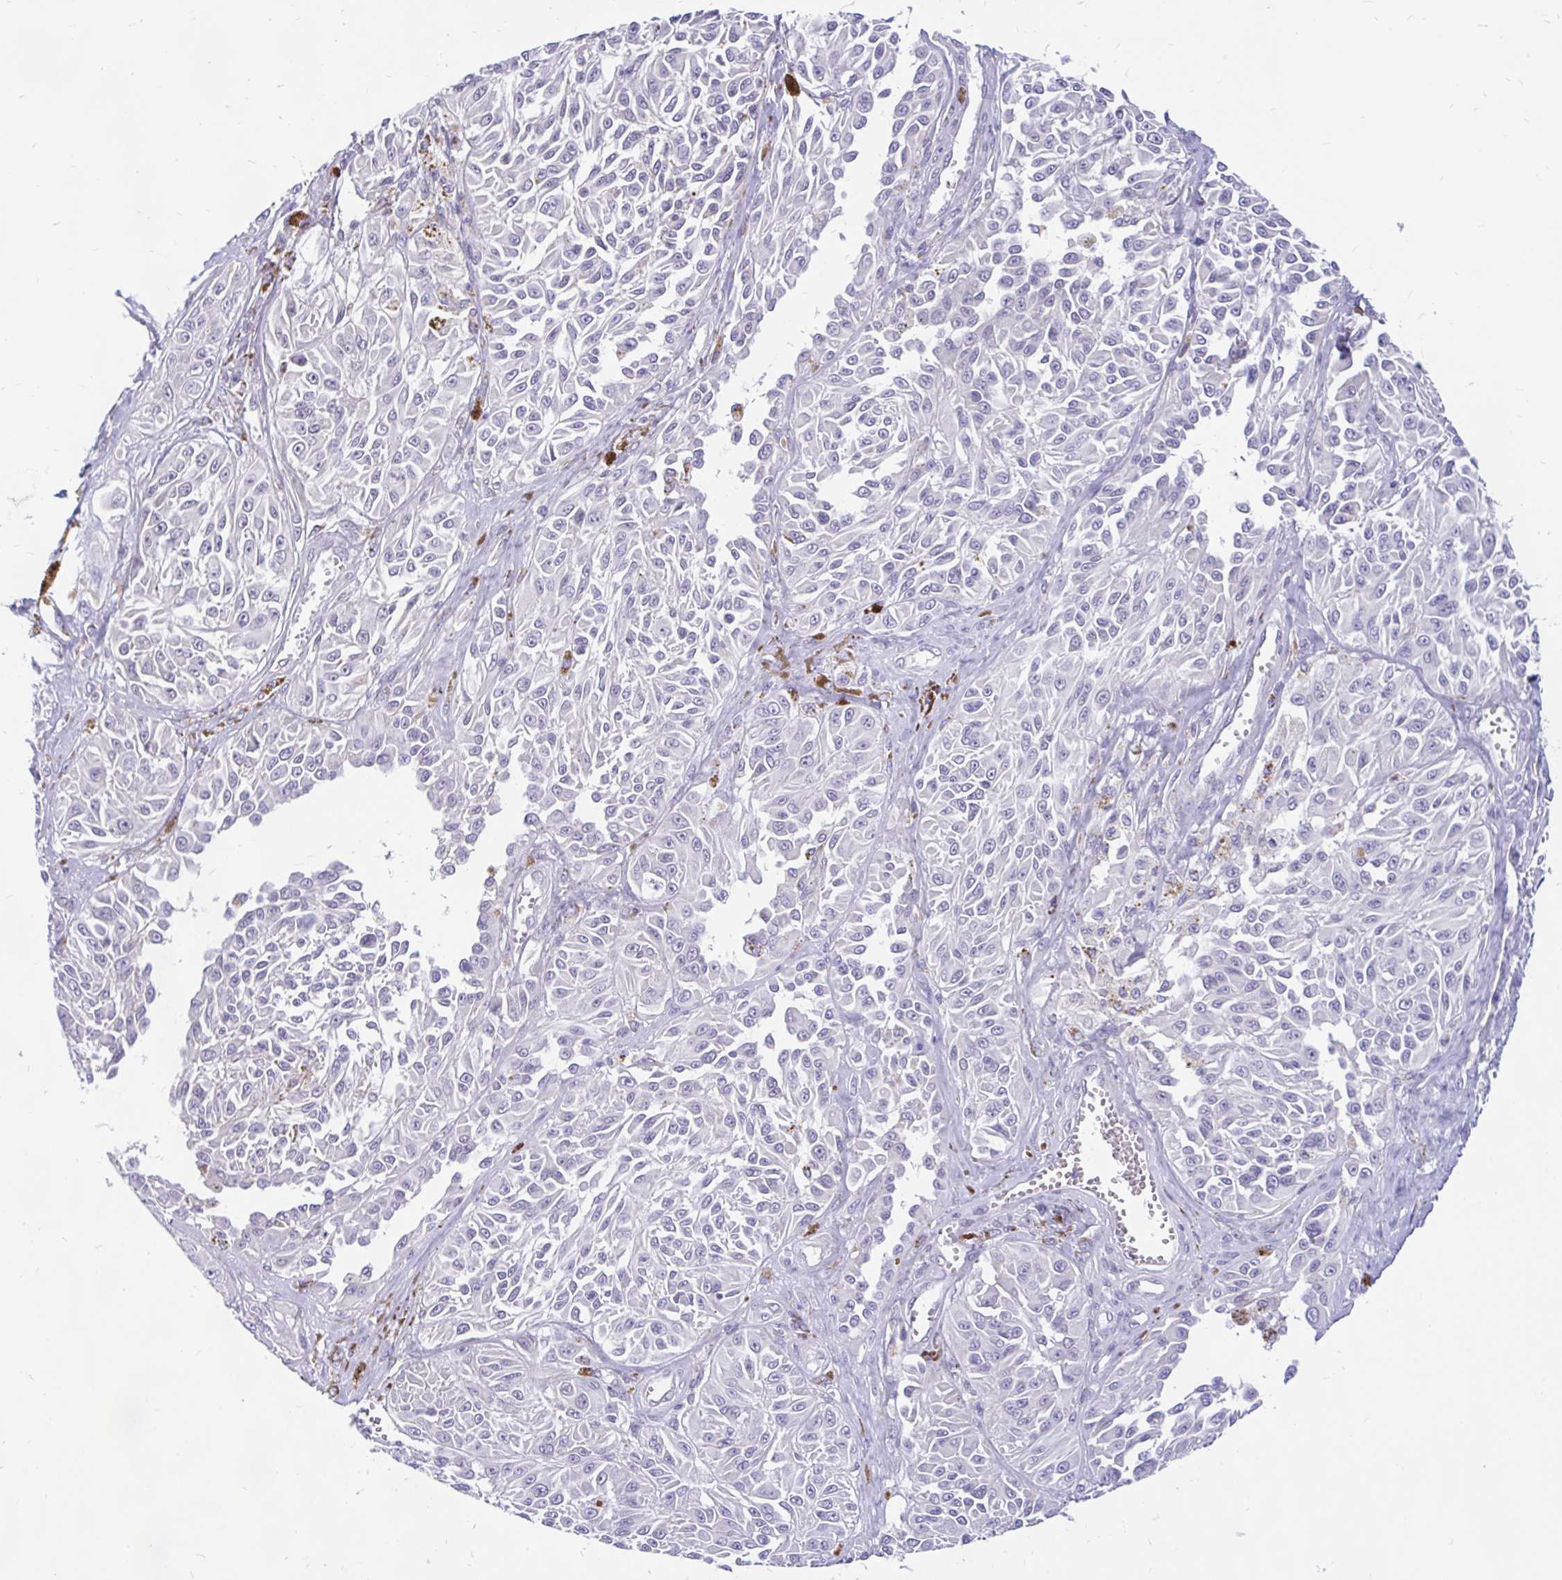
{"staining": {"intensity": "negative", "quantity": "none", "location": "none"}, "tissue": "melanoma", "cell_type": "Tumor cells", "image_type": "cancer", "snomed": [{"axis": "morphology", "description": "Malignant melanoma, NOS"}, {"axis": "topography", "description": "Skin"}], "caption": "Human malignant melanoma stained for a protein using immunohistochemistry exhibits no positivity in tumor cells.", "gene": "KIAA2013", "patient": {"sex": "male", "age": 94}}